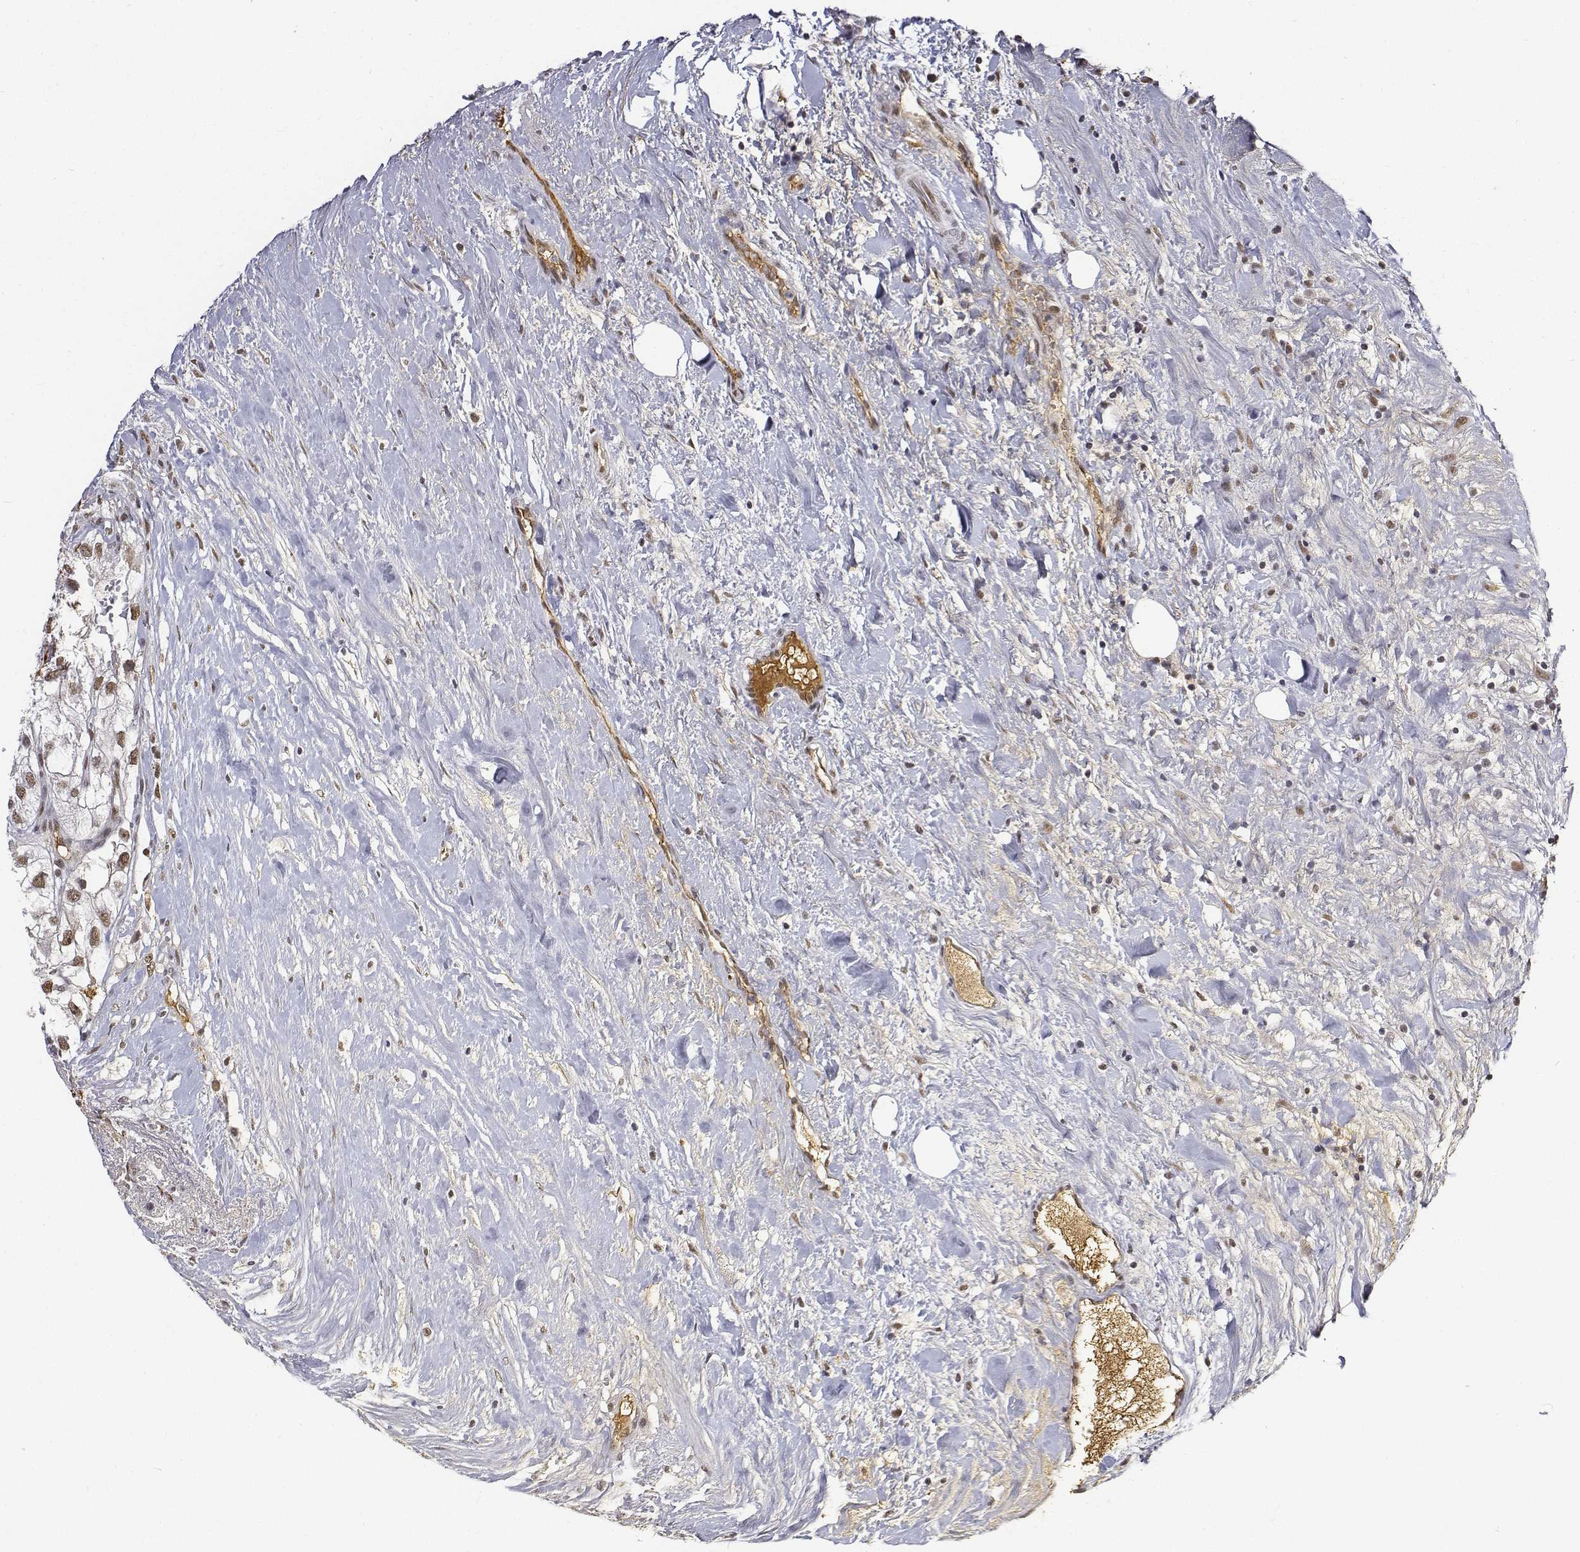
{"staining": {"intensity": "moderate", "quantity": ">75%", "location": "nuclear"}, "tissue": "renal cancer", "cell_type": "Tumor cells", "image_type": "cancer", "snomed": [{"axis": "morphology", "description": "Adenocarcinoma, NOS"}, {"axis": "topography", "description": "Kidney"}], "caption": "This is a histology image of immunohistochemistry staining of adenocarcinoma (renal), which shows moderate positivity in the nuclear of tumor cells.", "gene": "ATRX", "patient": {"sex": "male", "age": 59}}